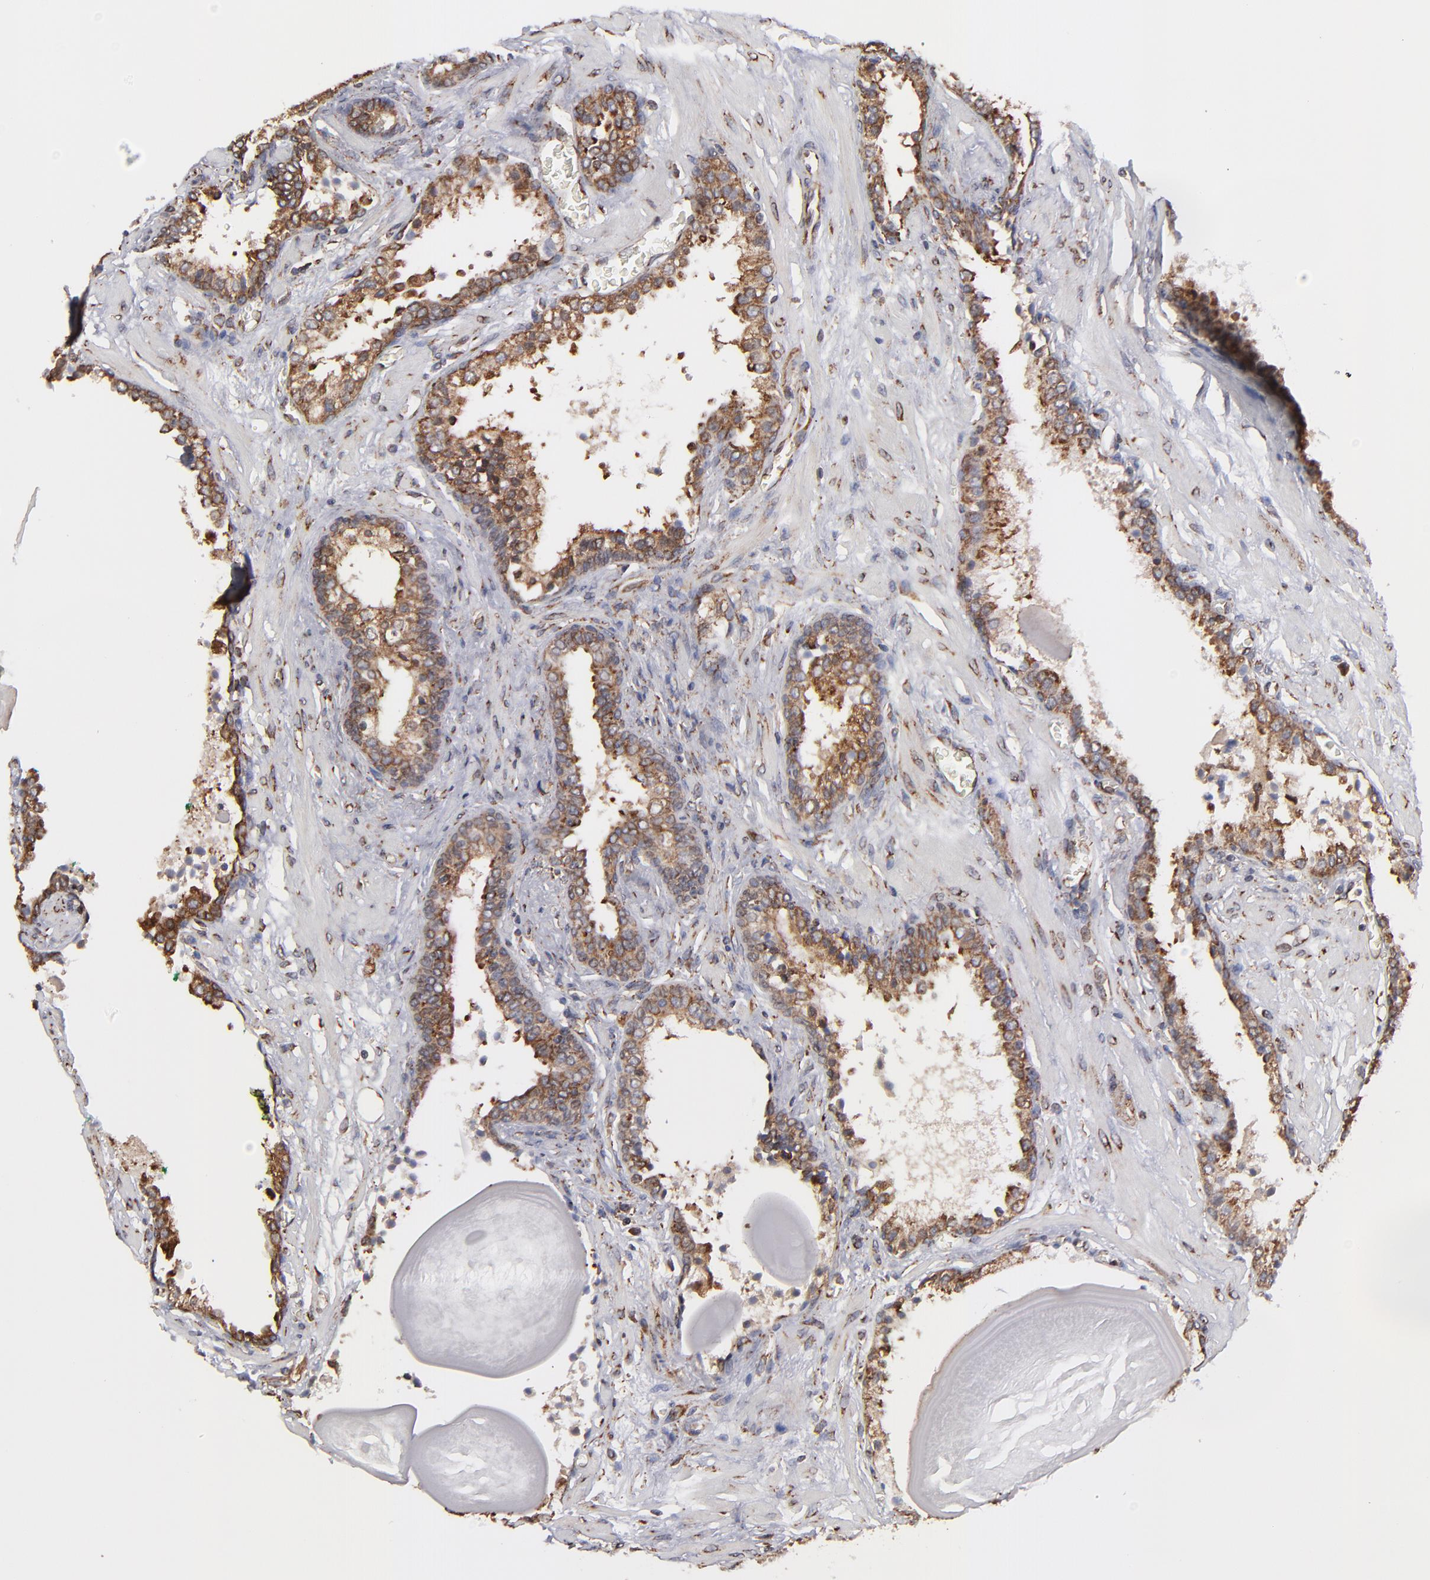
{"staining": {"intensity": "strong", "quantity": ">75%", "location": "cytoplasmic/membranous"}, "tissue": "prostate cancer", "cell_type": "Tumor cells", "image_type": "cancer", "snomed": [{"axis": "morphology", "description": "Adenocarcinoma, Medium grade"}, {"axis": "topography", "description": "Prostate"}], "caption": "Medium-grade adenocarcinoma (prostate) stained with a brown dye demonstrates strong cytoplasmic/membranous positive positivity in approximately >75% of tumor cells.", "gene": "KTN1", "patient": {"sex": "male", "age": 70}}